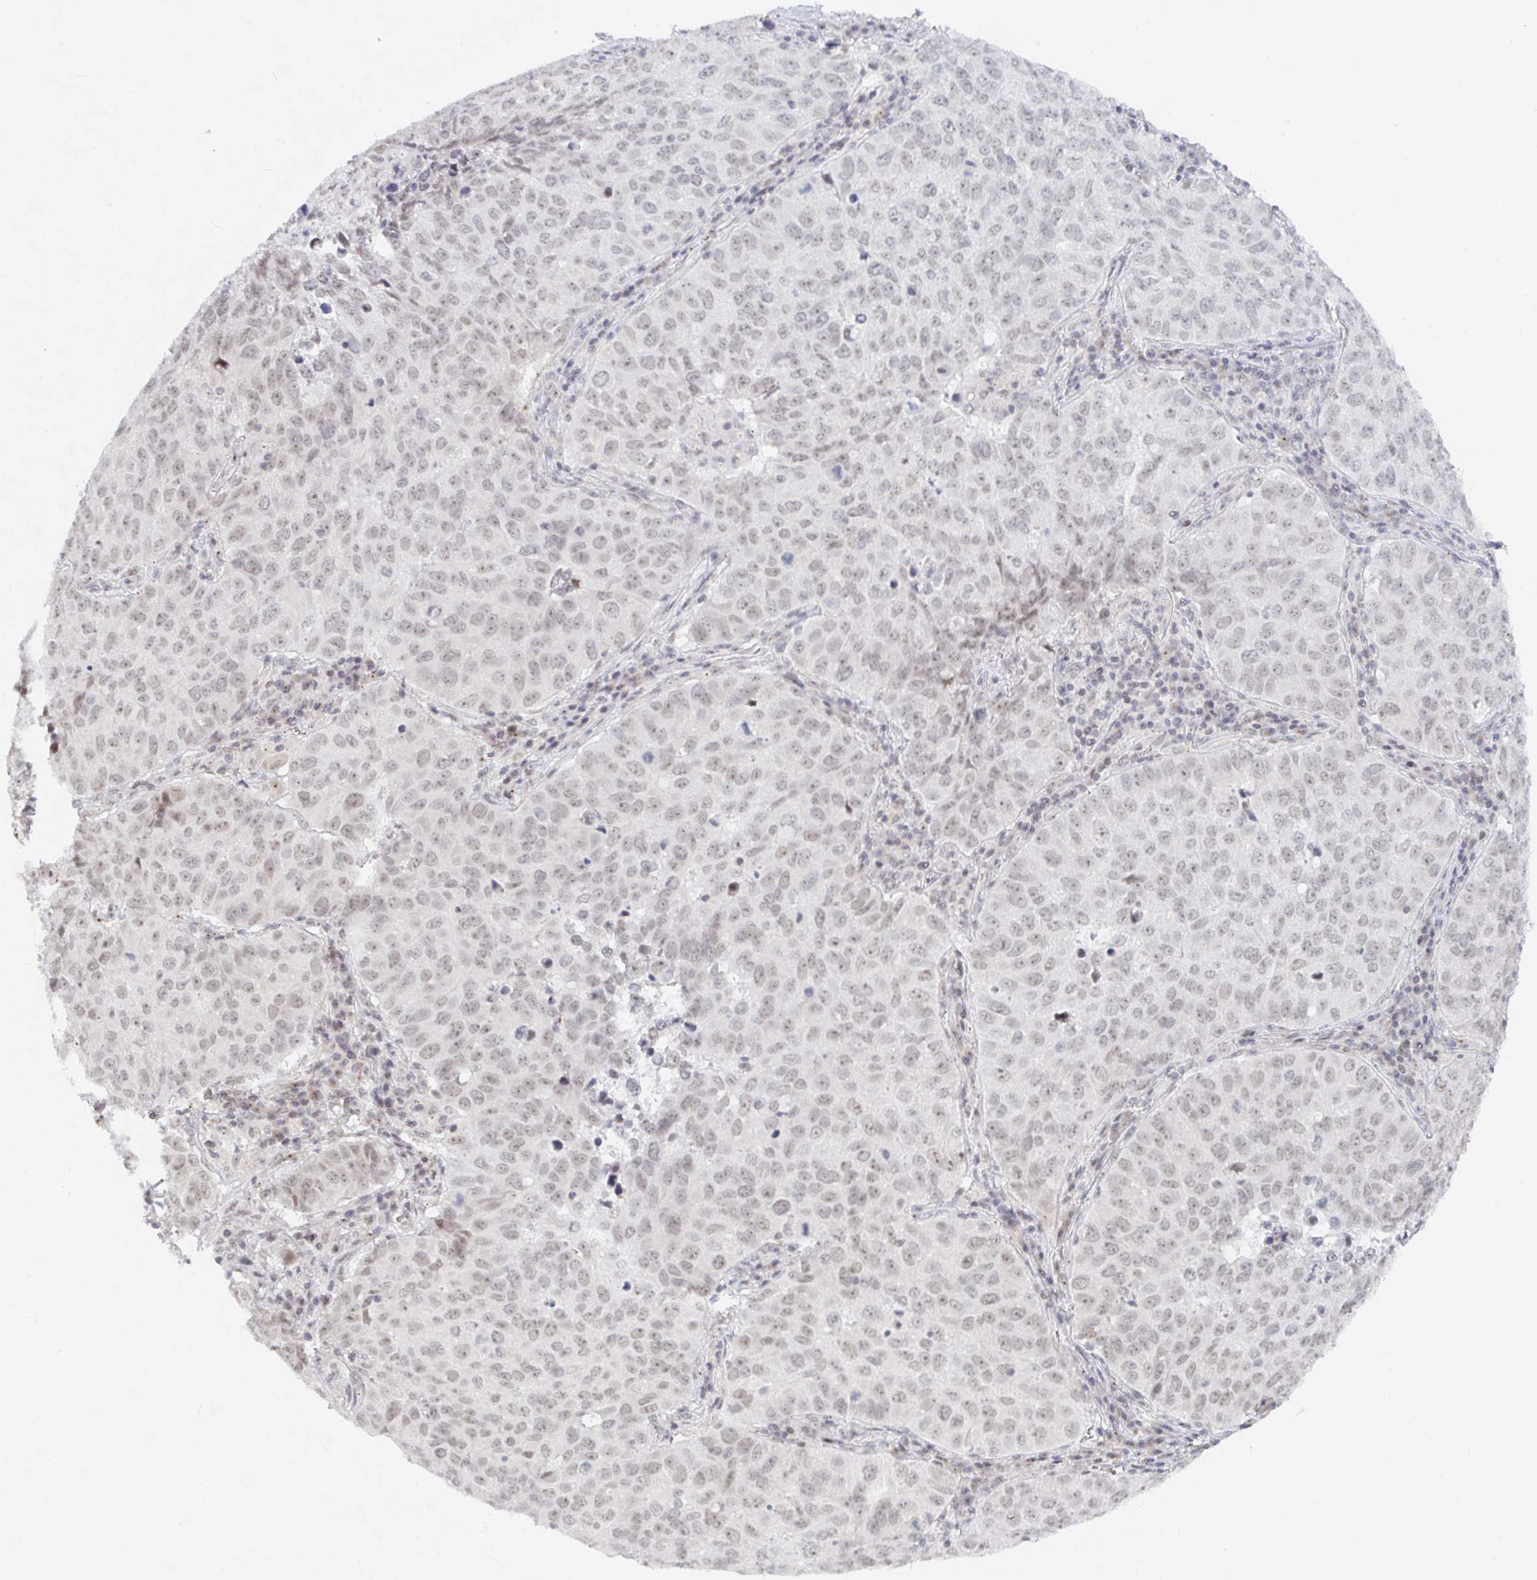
{"staining": {"intensity": "weak", "quantity": ">75%", "location": "nuclear"}, "tissue": "lung cancer", "cell_type": "Tumor cells", "image_type": "cancer", "snomed": [{"axis": "morphology", "description": "Adenocarcinoma, NOS"}, {"axis": "topography", "description": "Lung"}], "caption": "Weak nuclear positivity for a protein is present in about >75% of tumor cells of lung cancer using IHC.", "gene": "CHD2", "patient": {"sex": "female", "age": 50}}